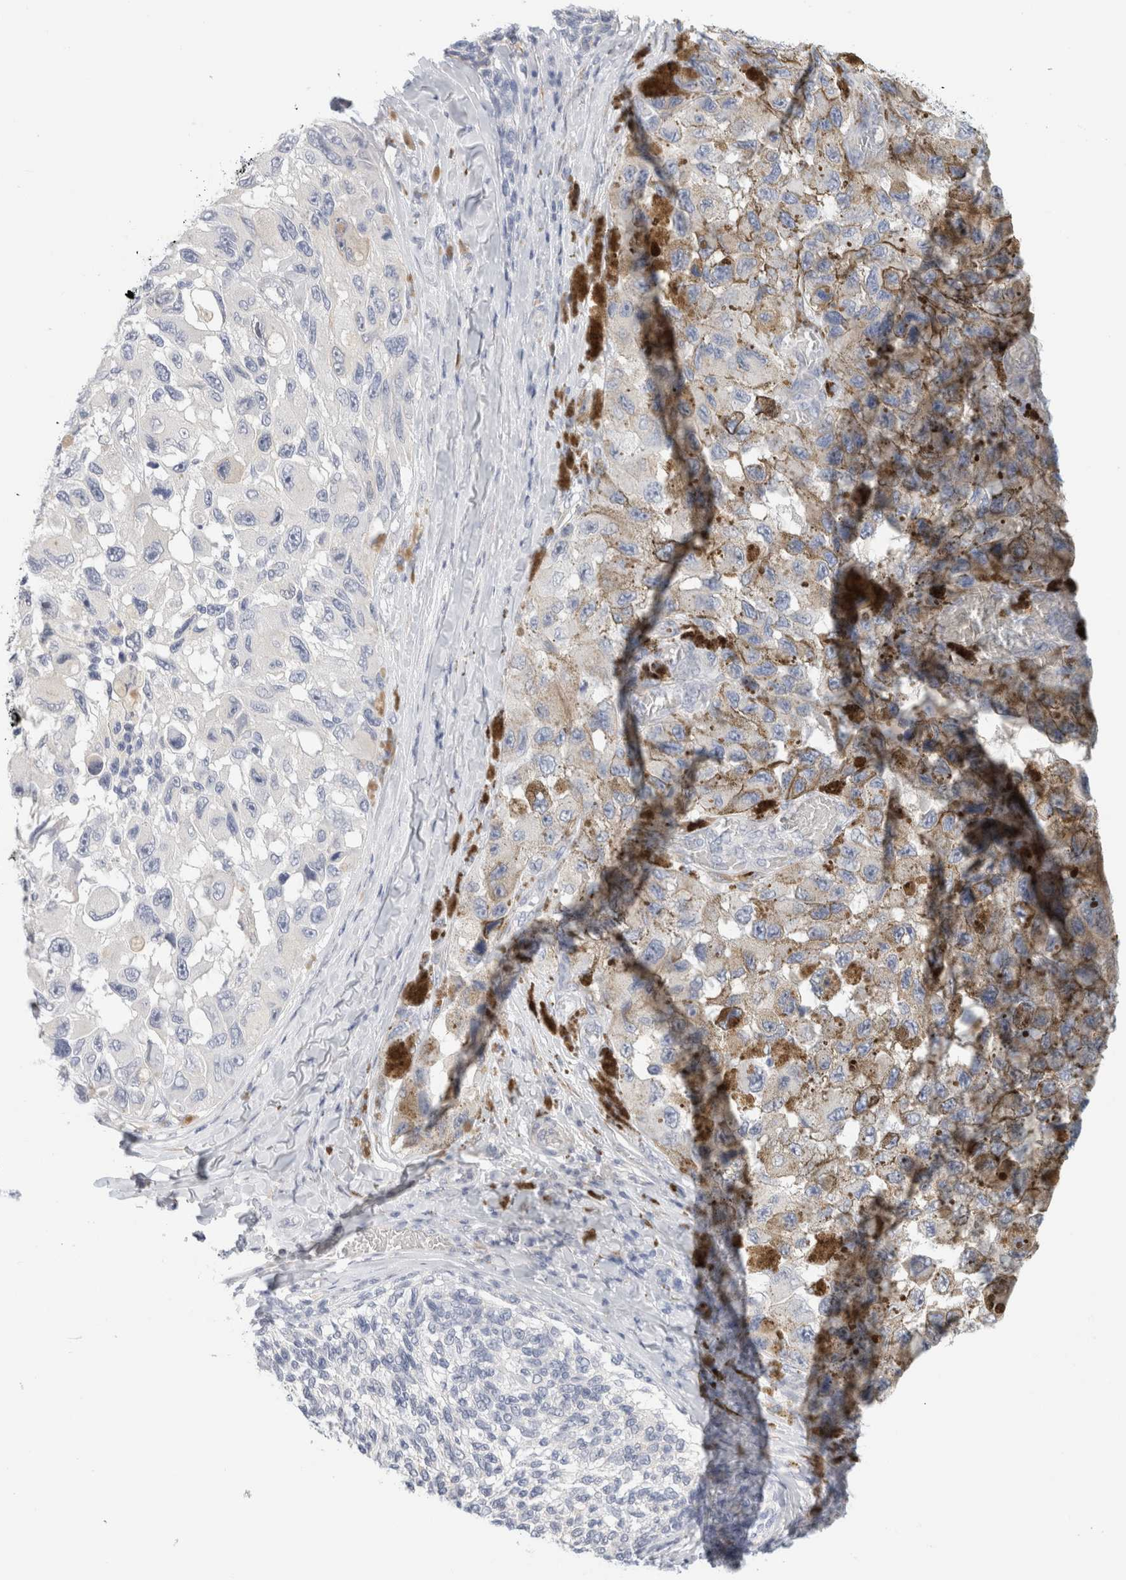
{"staining": {"intensity": "negative", "quantity": "none", "location": "none"}, "tissue": "melanoma", "cell_type": "Tumor cells", "image_type": "cancer", "snomed": [{"axis": "morphology", "description": "Malignant melanoma, NOS"}, {"axis": "topography", "description": "Skin"}], "caption": "Protein analysis of melanoma reveals no significant expression in tumor cells.", "gene": "RTN4", "patient": {"sex": "female", "age": 73}}